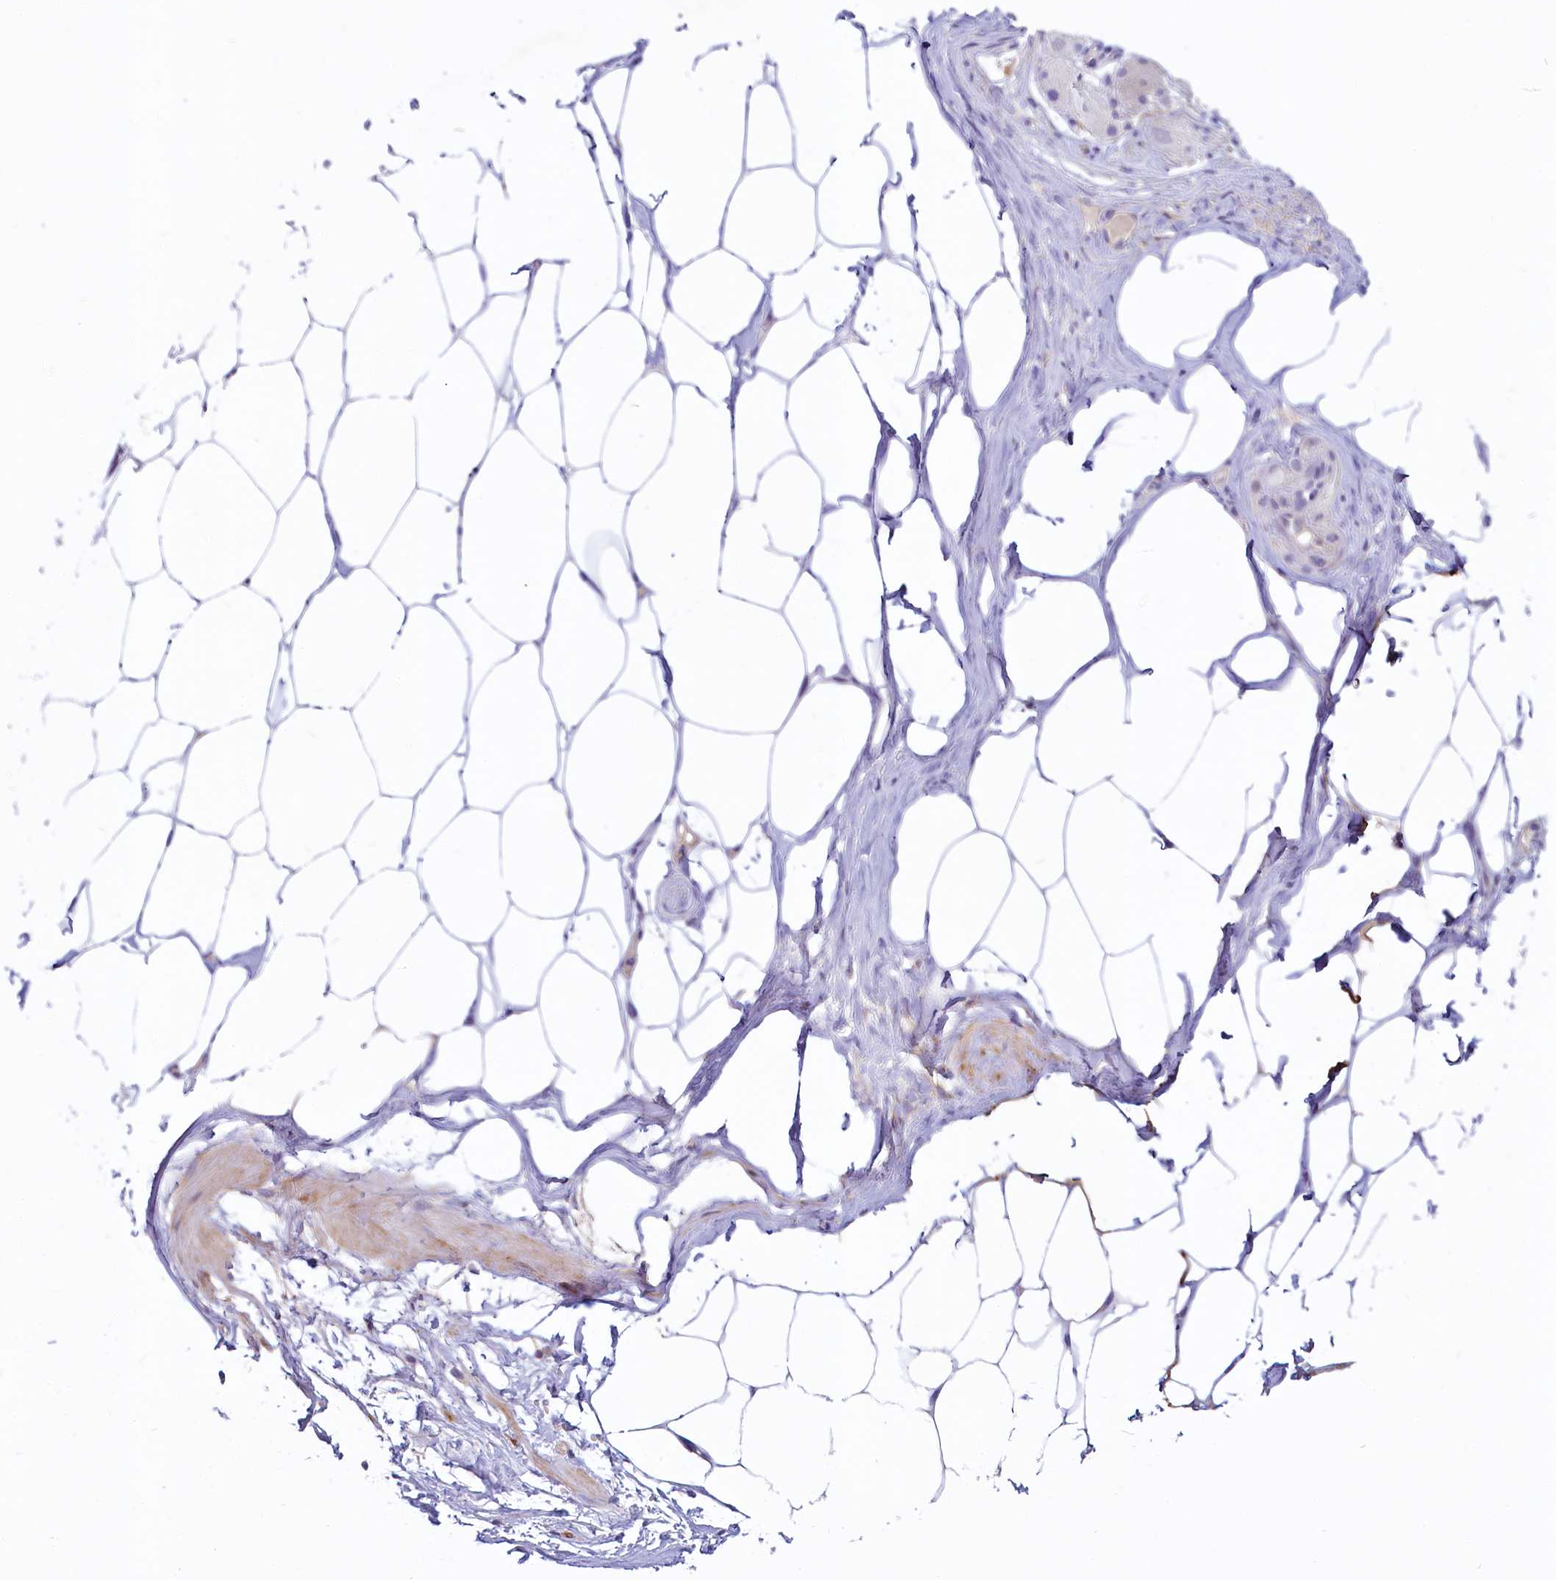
{"staining": {"intensity": "negative", "quantity": "none", "location": "none"}, "tissue": "adipose tissue", "cell_type": "Adipocytes", "image_type": "normal", "snomed": [{"axis": "morphology", "description": "Normal tissue, NOS"}, {"axis": "morphology", "description": "Adenocarcinoma, Low grade"}, {"axis": "topography", "description": "Prostate"}, {"axis": "topography", "description": "Peripheral nerve tissue"}], "caption": "Adipocytes show no significant positivity in unremarkable adipose tissue. The staining is performed using DAB brown chromogen with nuclei counter-stained in using hematoxylin.", "gene": "PROCR", "patient": {"sex": "male", "age": 63}}